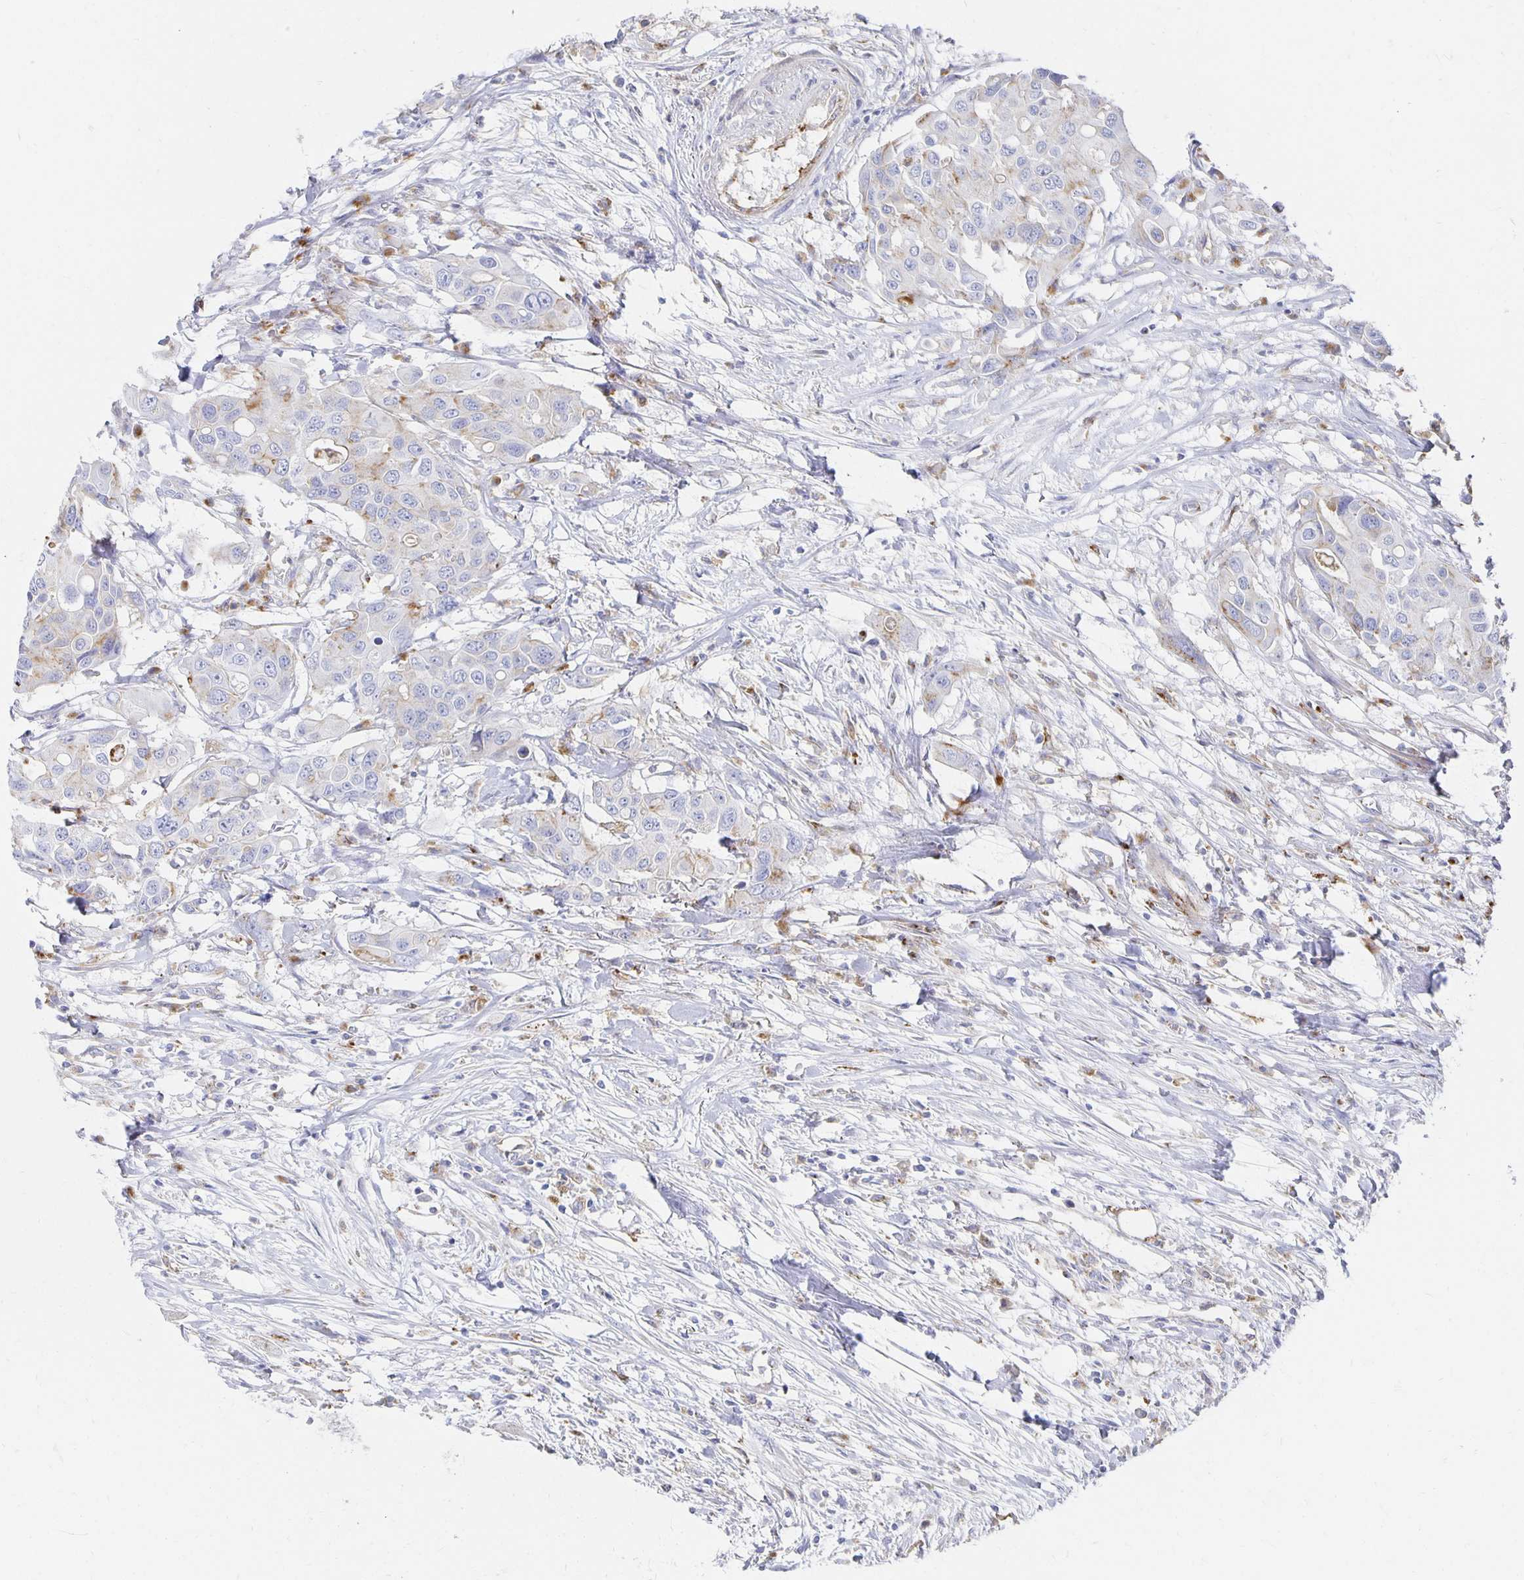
{"staining": {"intensity": "weak", "quantity": "<25%", "location": "cytoplasmic/membranous"}, "tissue": "colorectal cancer", "cell_type": "Tumor cells", "image_type": "cancer", "snomed": [{"axis": "morphology", "description": "Adenocarcinoma, NOS"}, {"axis": "topography", "description": "Colon"}], "caption": "High power microscopy histopathology image of an IHC micrograph of colorectal cancer, revealing no significant positivity in tumor cells.", "gene": "TAAR1", "patient": {"sex": "male", "age": 77}}